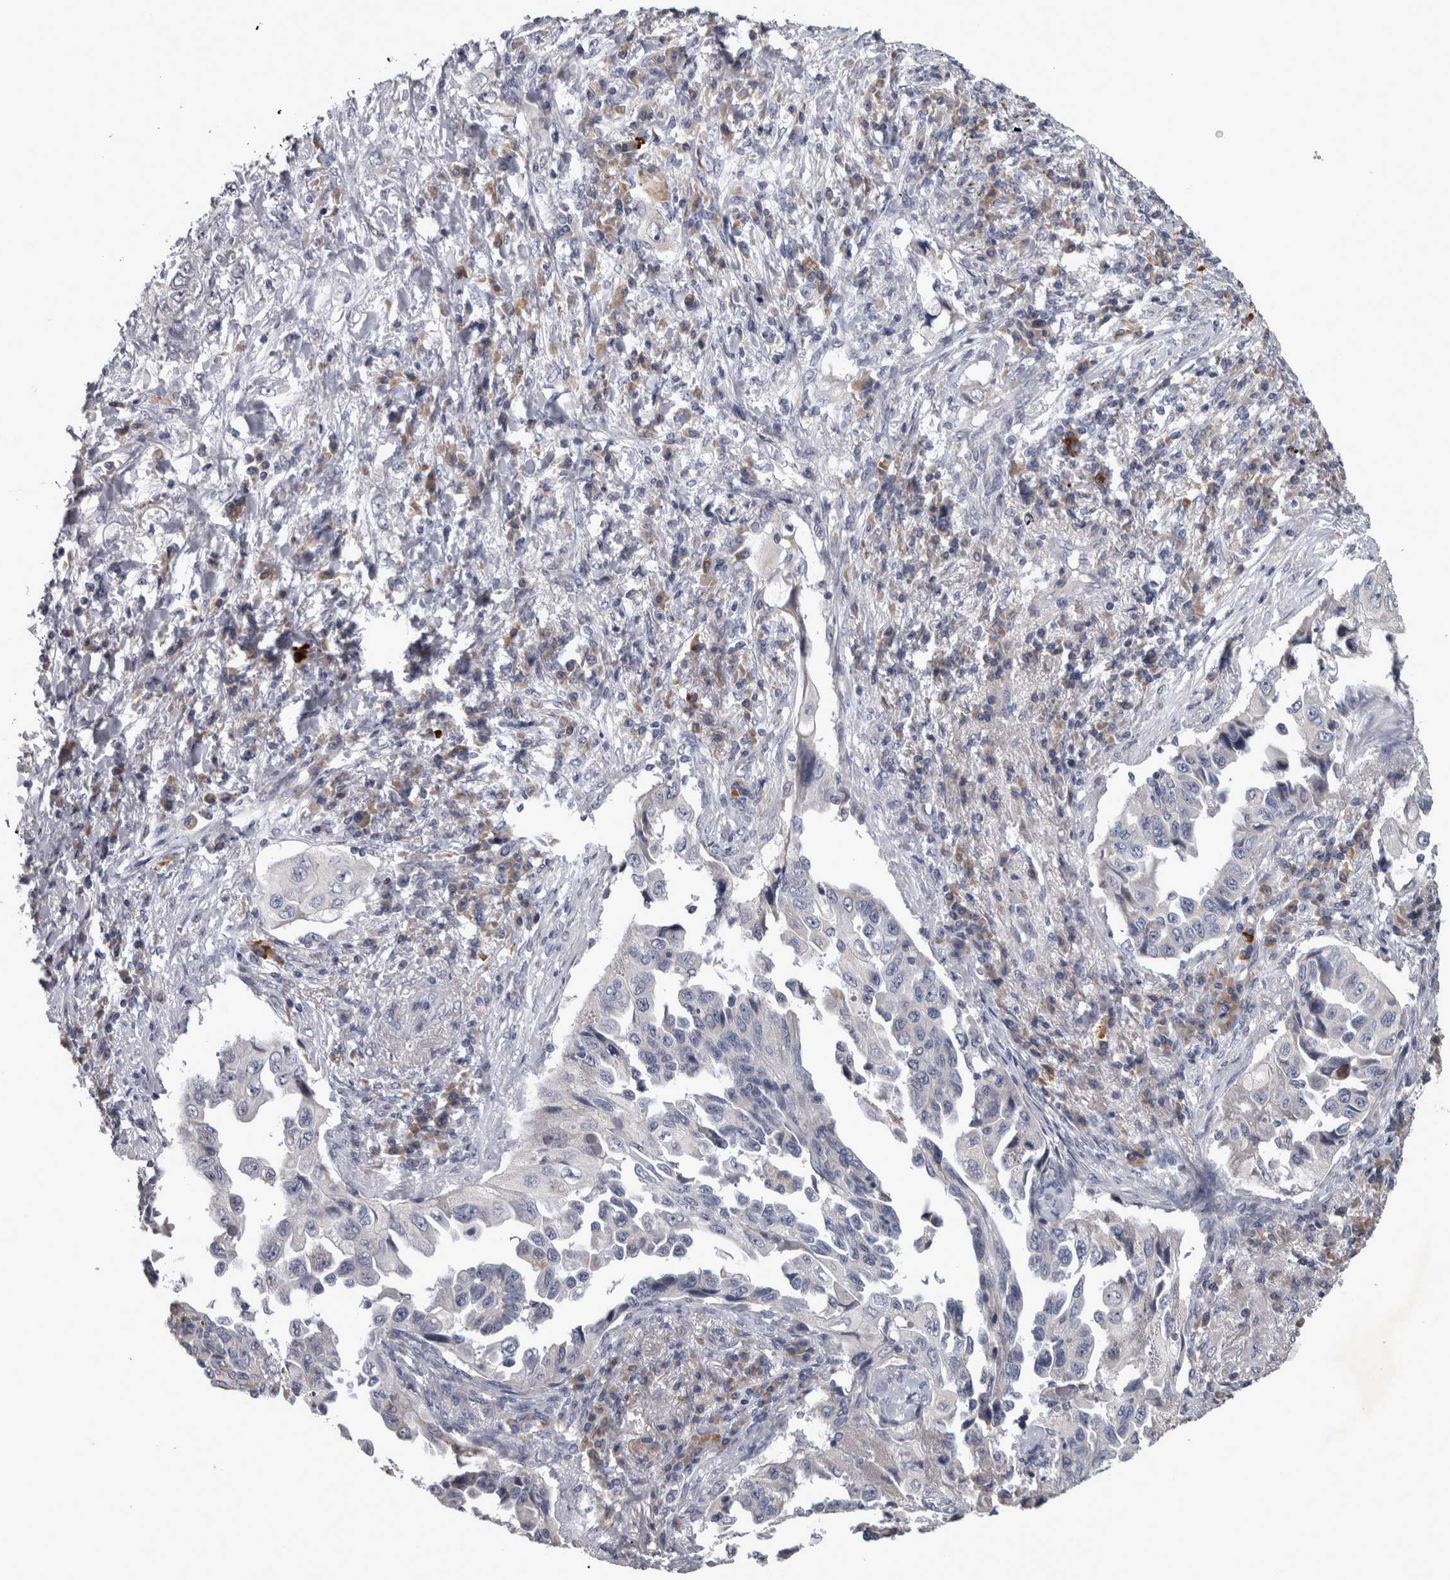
{"staining": {"intensity": "negative", "quantity": "none", "location": "none"}, "tissue": "lung cancer", "cell_type": "Tumor cells", "image_type": "cancer", "snomed": [{"axis": "morphology", "description": "Adenocarcinoma, NOS"}, {"axis": "topography", "description": "Lung"}], "caption": "There is no significant positivity in tumor cells of lung cancer (adenocarcinoma).", "gene": "DBT", "patient": {"sex": "female", "age": 51}}